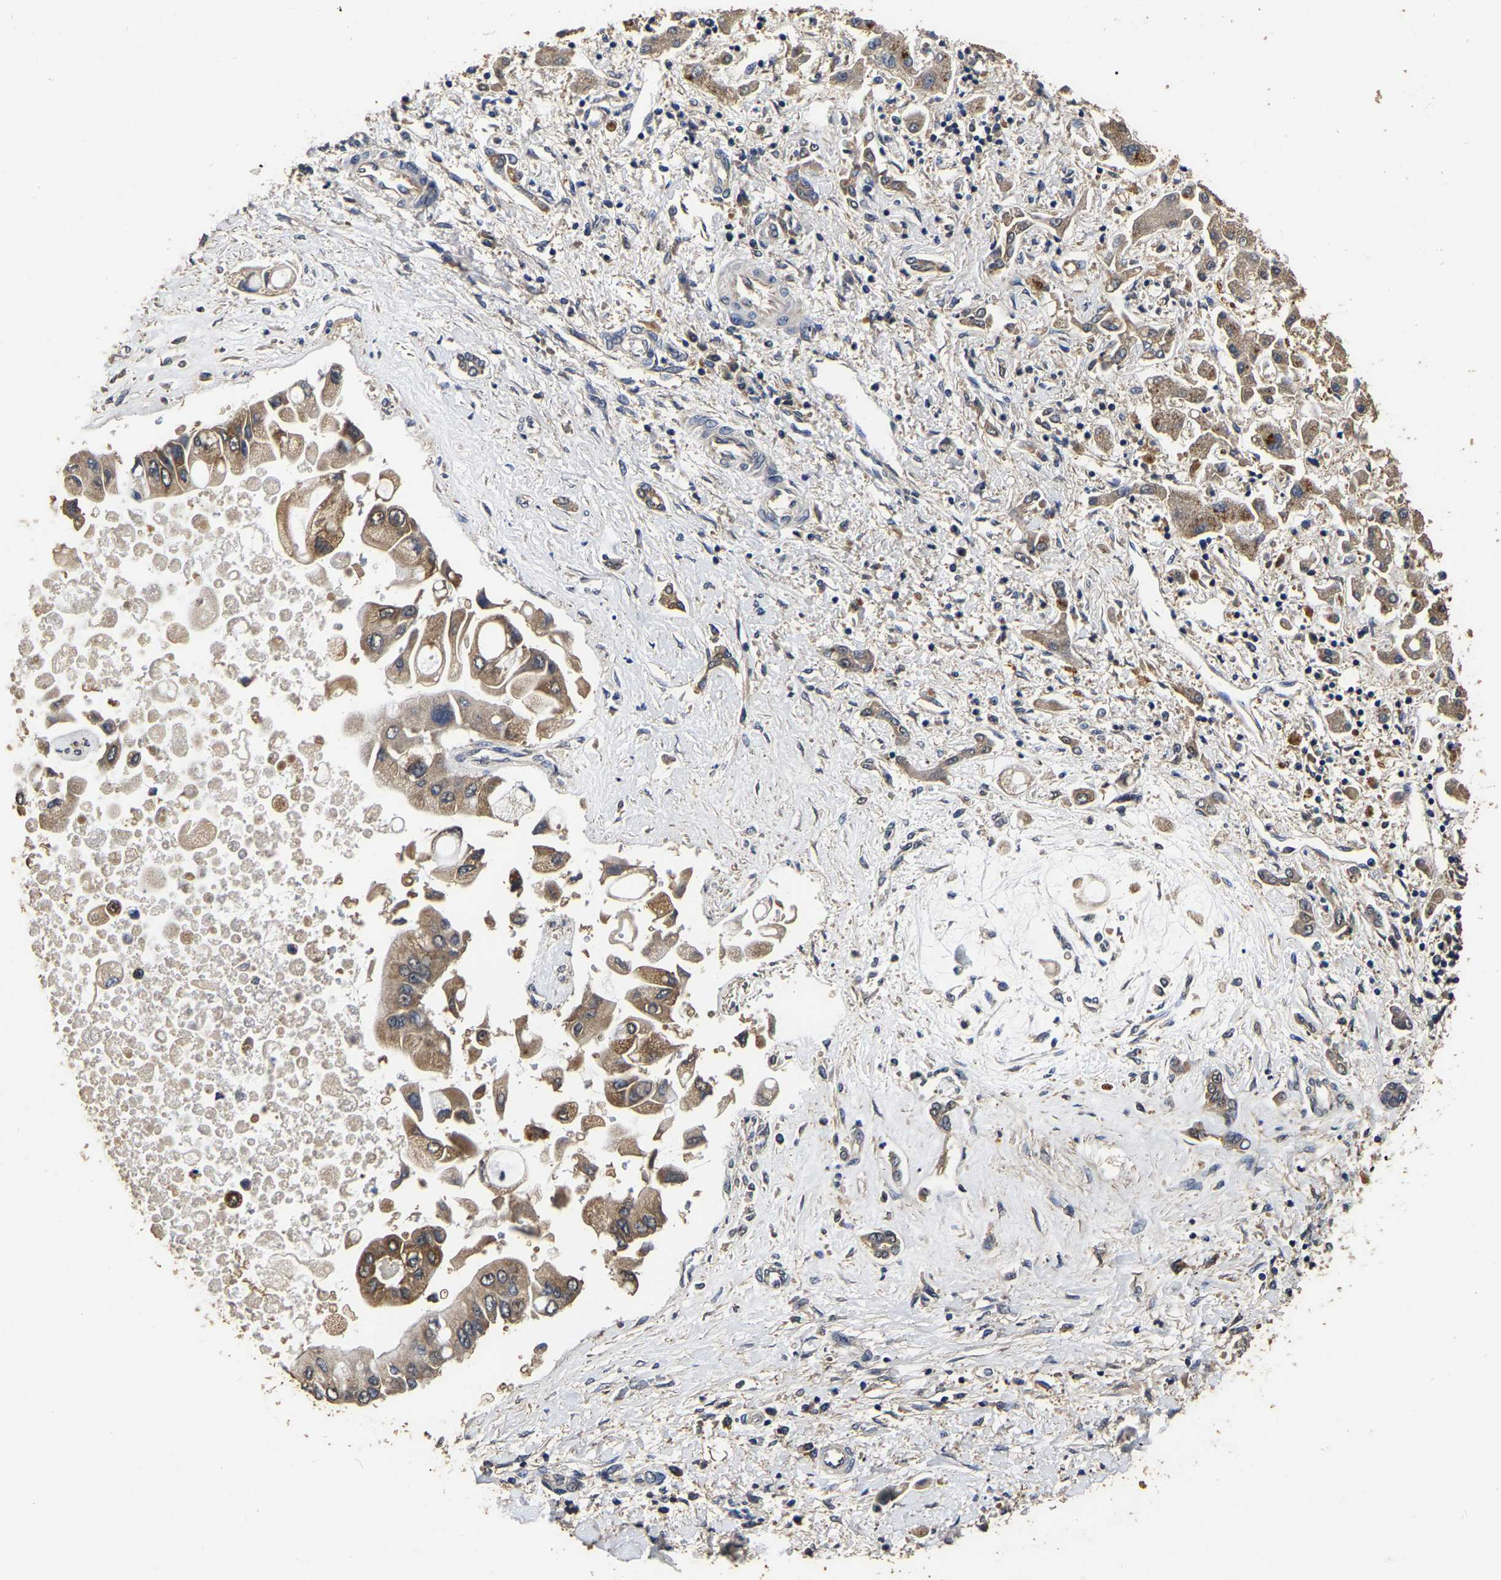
{"staining": {"intensity": "moderate", "quantity": ">75%", "location": "cytoplasmic/membranous"}, "tissue": "liver cancer", "cell_type": "Tumor cells", "image_type": "cancer", "snomed": [{"axis": "morphology", "description": "Cholangiocarcinoma"}, {"axis": "topography", "description": "Liver"}], "caption": "Cholangiocarcinoma (liver) tissue exhibits moderate cytoplasmic/membranous positivity in approximately >75% of tumor cells, visualized by immunohistochemistry. Using DAB (3,3'-diaminobenzidine) (brown) and hematoxylin (blue) stains, captured at high magnification using brightfield microscopy.", "gene": "STK32C", "patient": {"sex": "male", "age": 50}}